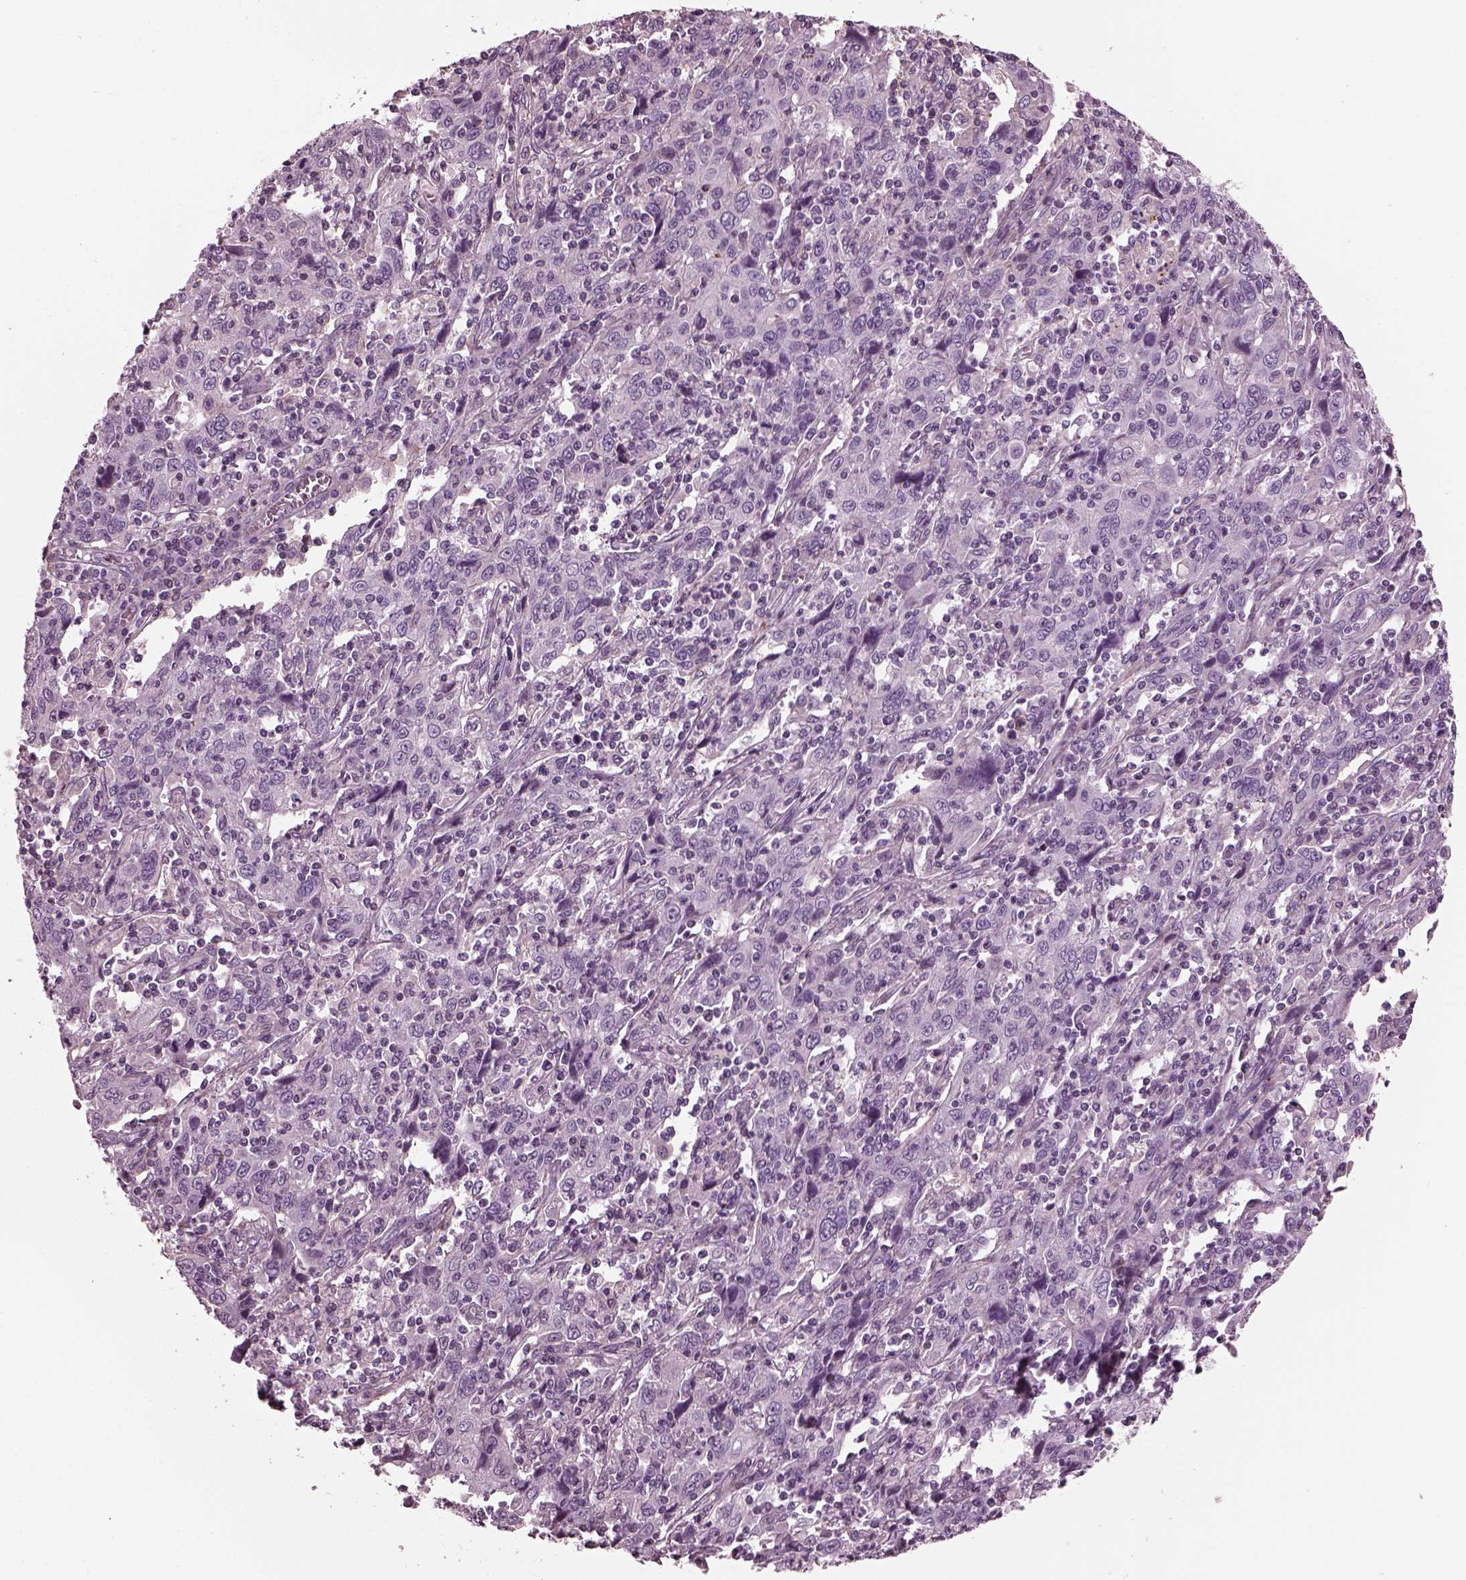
{"staining": {"intensity": "negative", "quantity": "none", "location": "none"}, "tissue": "cervical cancer", "cell_type": "Tumor cells", "image_type": "cancer", "snomed": [{"axis": "morphology", "description": "Squamous cell carcinoma, NOS"}, {"axis": "topography", "description": "Cervix"}], "caption": "There is no significant positivity in tumor cells of cervical cancer.", "gene": "GDF11", "patient": {"sex": "female", "age": 46}}